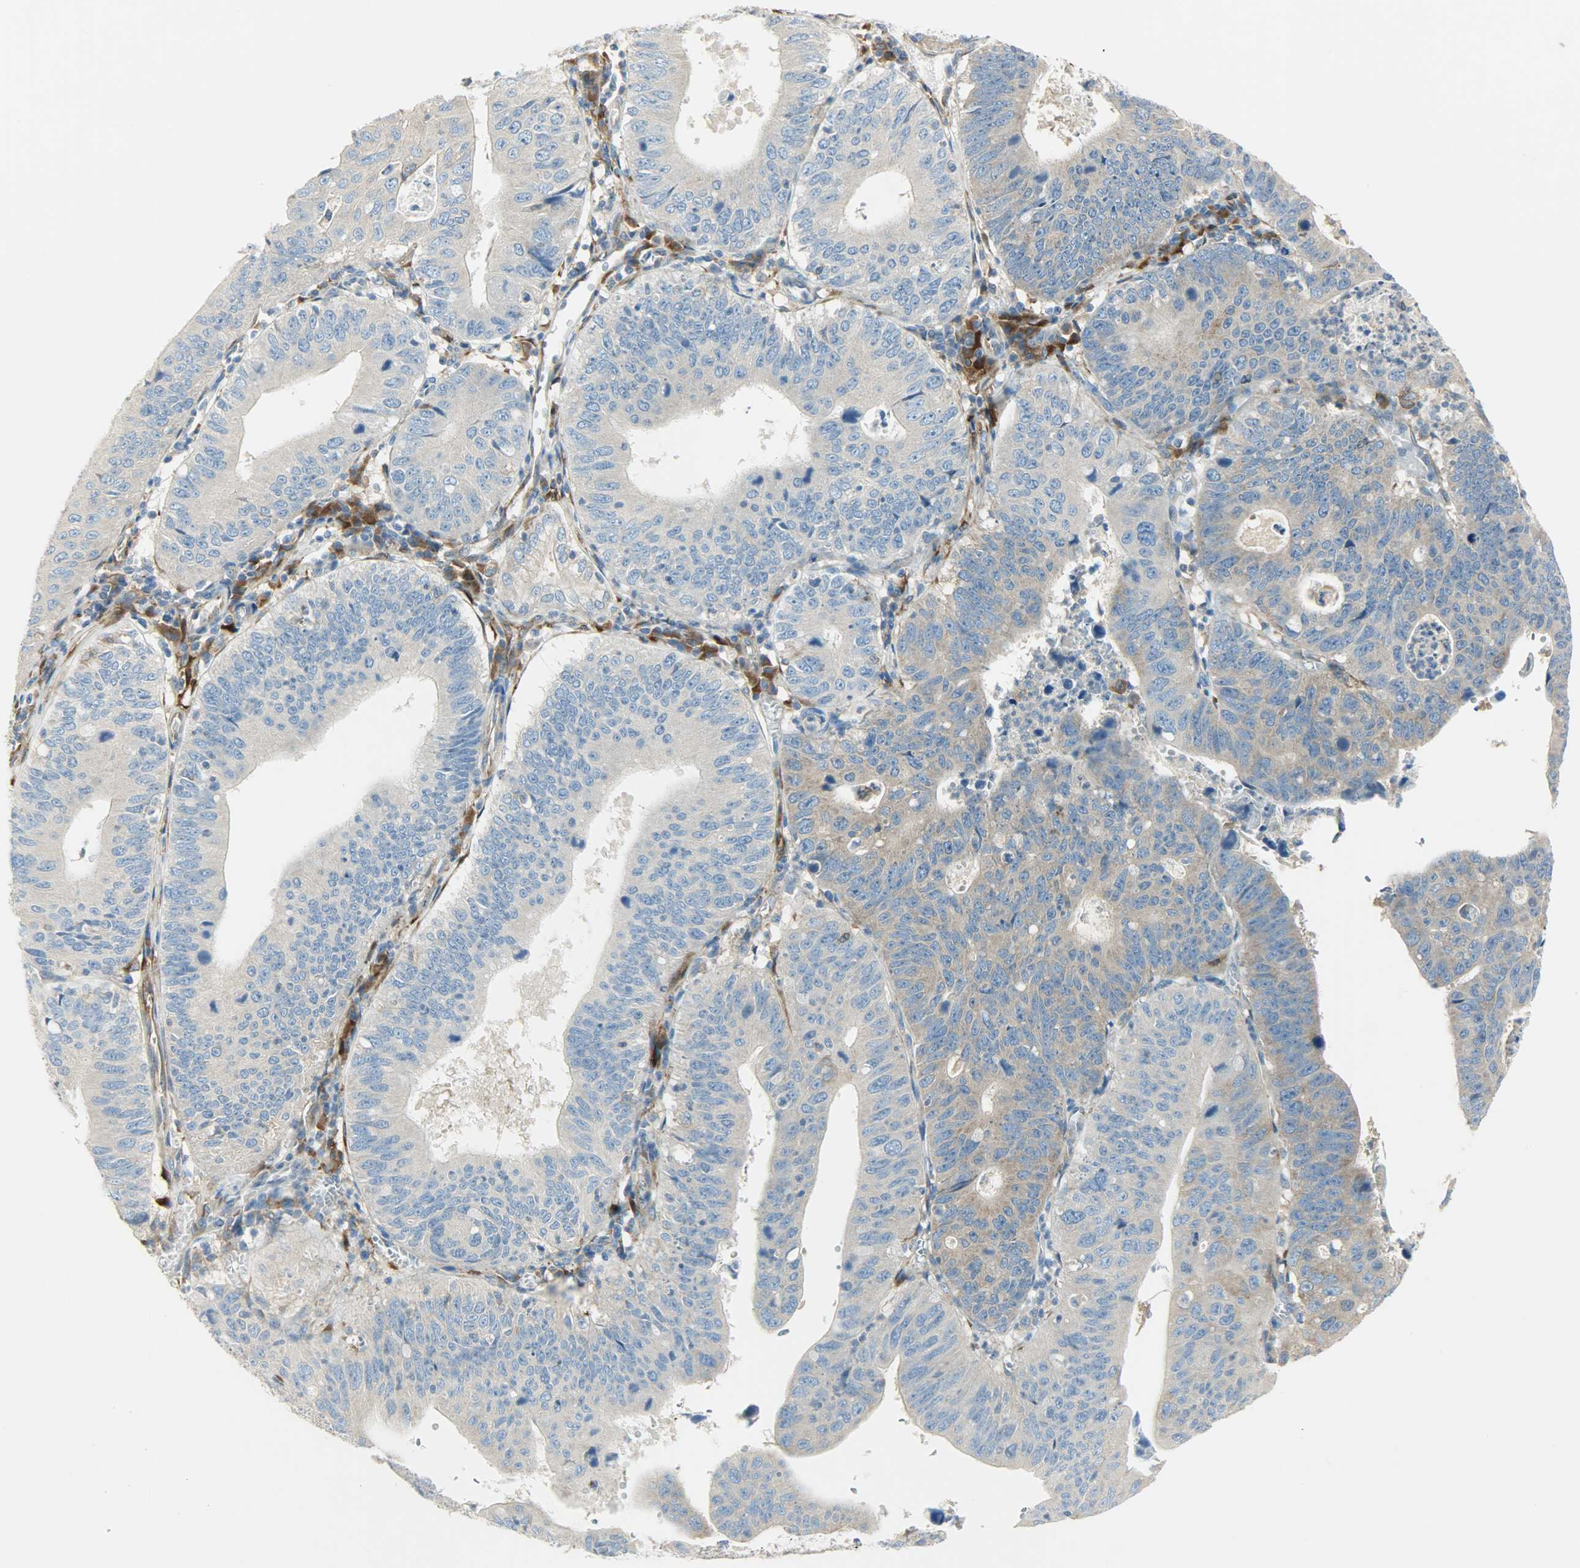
{"staining": {"intensity": "moderate", "quantity": "<25%", "location": "cytoplasmic/membranous"}, "tissue": "stomach cancer", "cell_type": "Tumor cells", "image_type": "cancer", "snomed": [{"axis": "morphology", "description": "Adenocarcinoma, NOS"}, {"axis": "topography", "description": "Stomach"}], "caption": "Immunohistochemical staining of human adenocarcinoma (stomach) displays low levels of moderate cytoplasmic/membranous expression in about <25% of tumor cells.", "gene": "WARS1", "patient": {"sex": "male", "age": 59}}